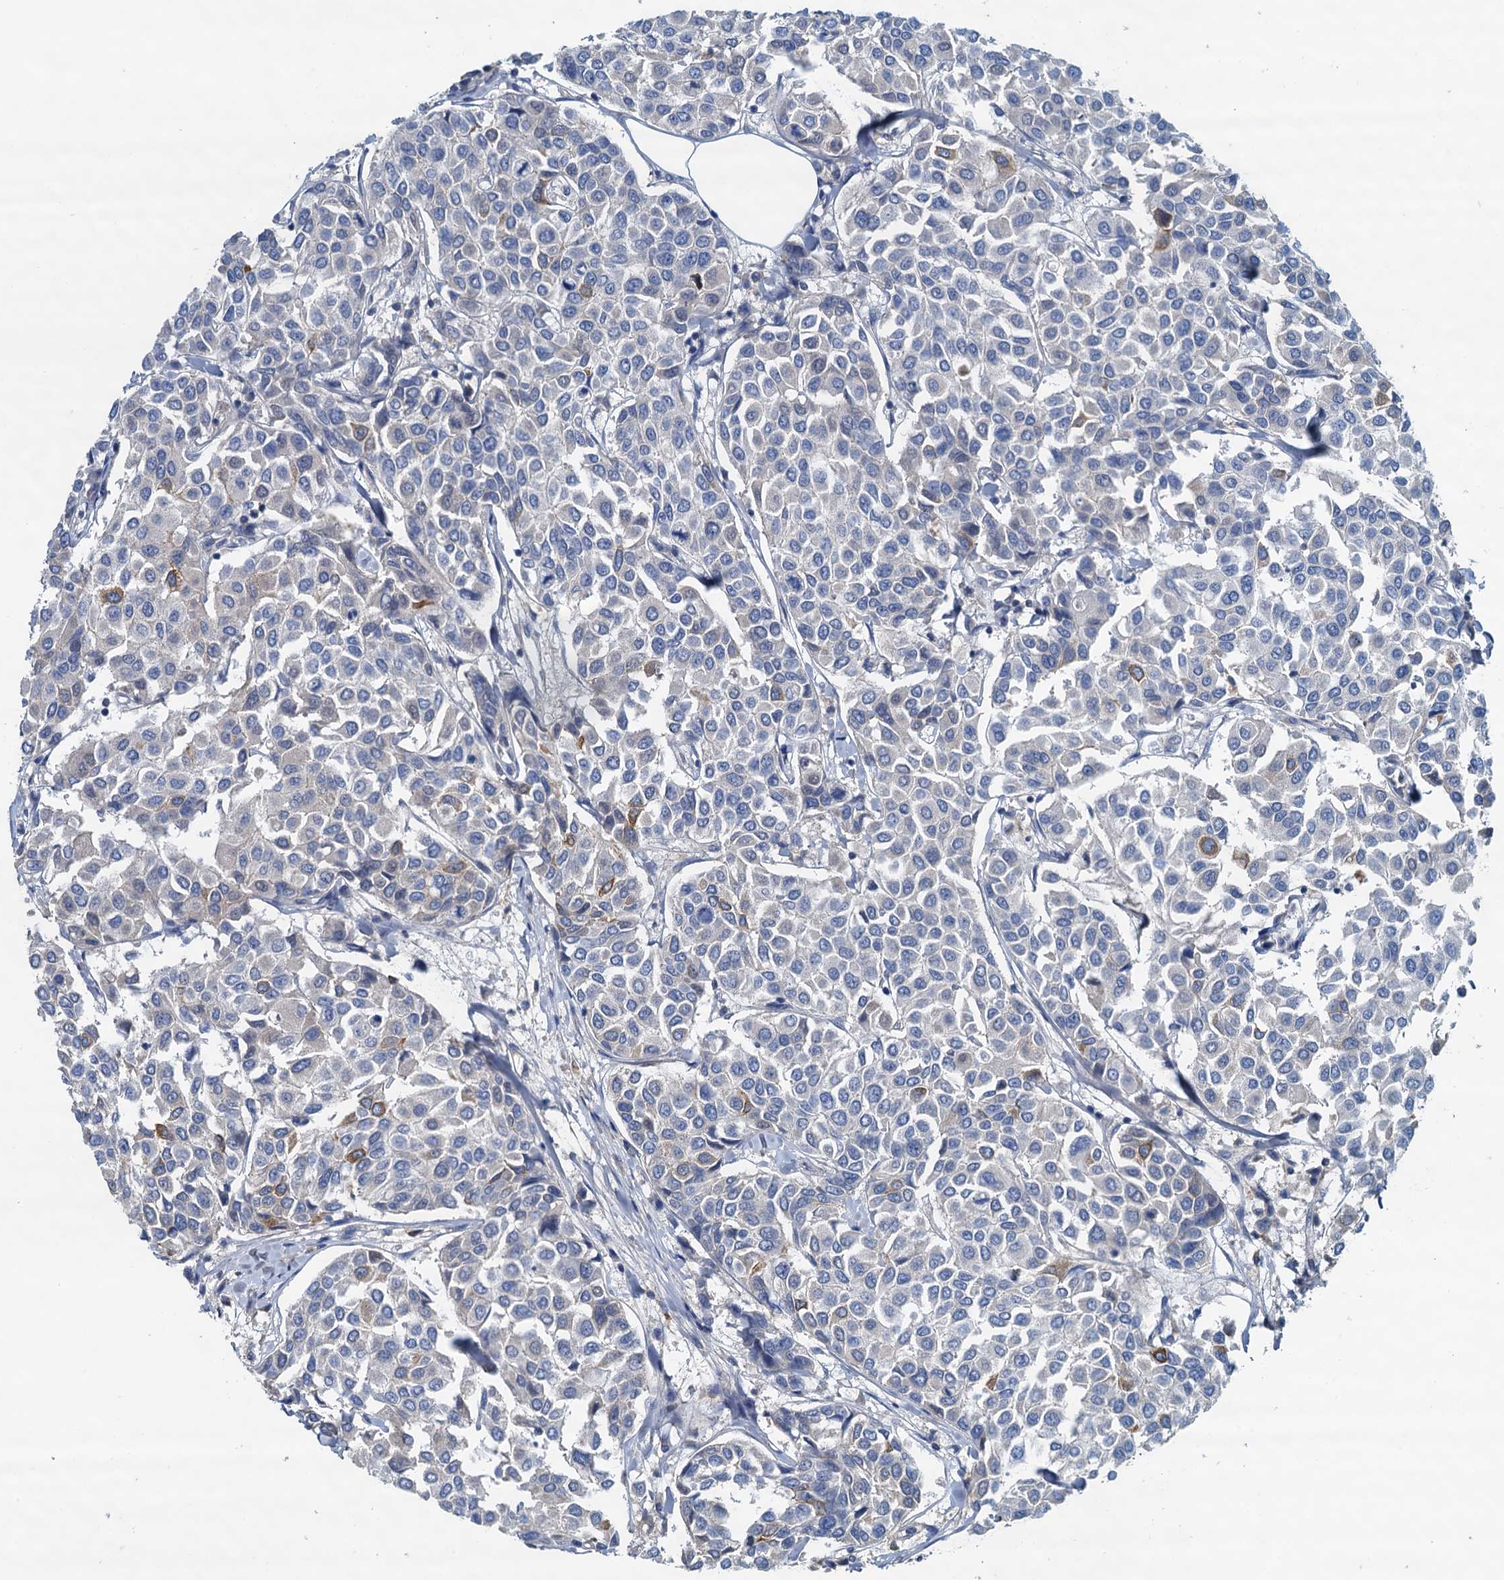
{"staining": {"intensity": "negative", "quantity": "none", "location": "none"}, "tissue": "breast cancer", "cell_type": "Tumor cells", "image_type": "cancer", "snomed": [{"axis": "morphology", "description": "Duct carcinoma"}, {"axis": "topography", "description": "Breast"}], "caption": "Tumor cells show no significant expression in breast cancer.", "gene": "THAP10", "patient": {"sex": "female", "age": 55}}